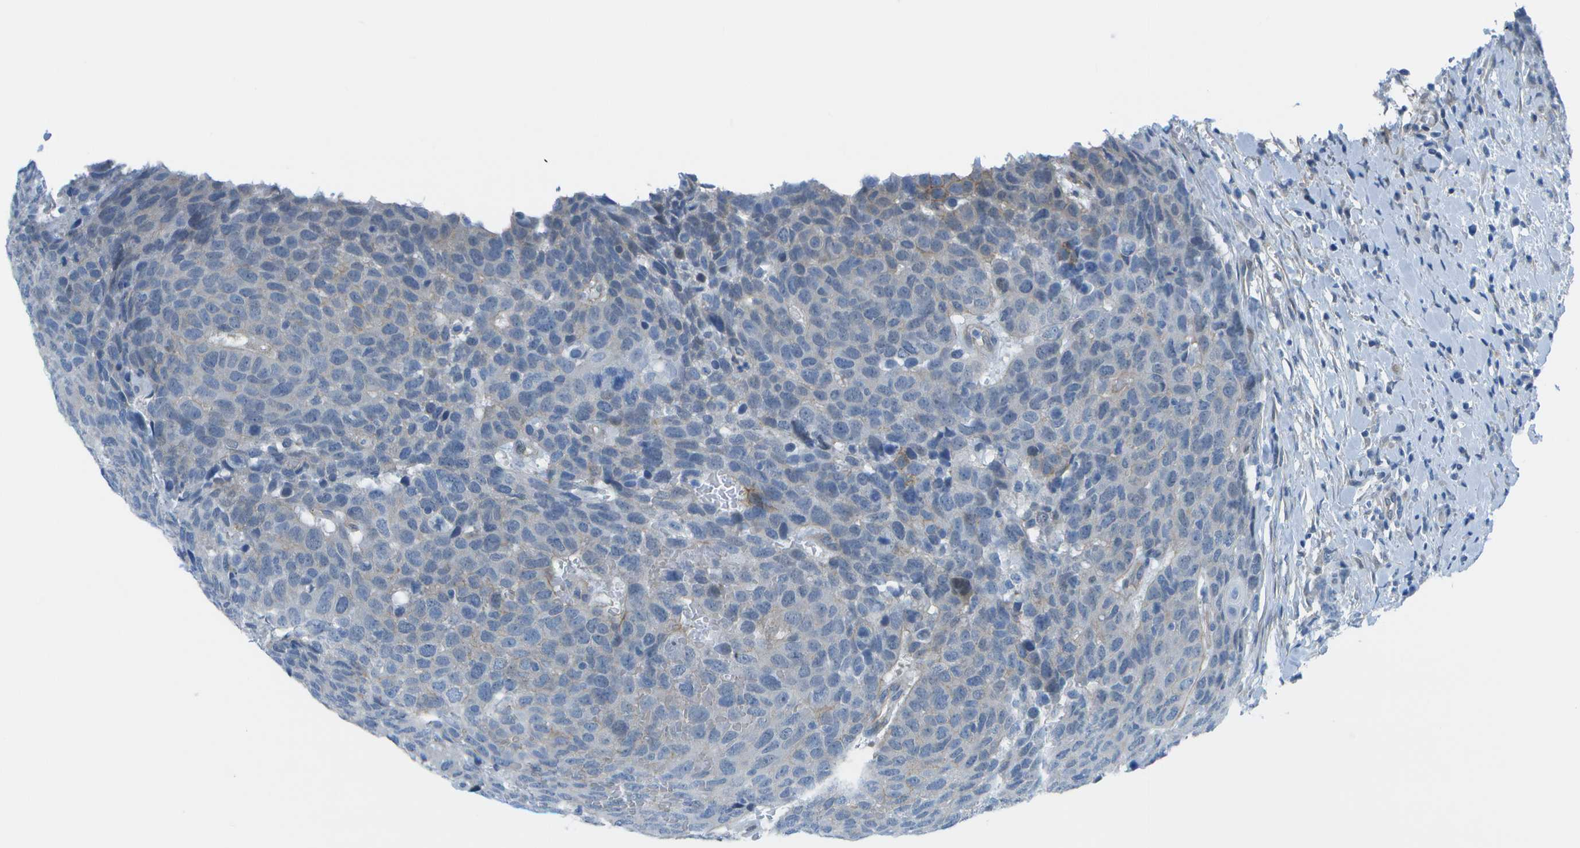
{"staining": {"intensity": "negative", "quantity": "none", "location": "none"}, "tissue": "head and neck cancer", "cell_type": "Tumor cells", "image_type": "cancer", "snomed": [{"axis": "morphology", "description": "Squamous cell carcinoma, NOS"}, {"axis": "topography", "description": "Head-Neck"}], "caption": "The IHC image has no significant expression in tumor cells of head and neck cancer tissue.", "gene": "SORBS3", "patient": {"sex": "male", "age": 66}}